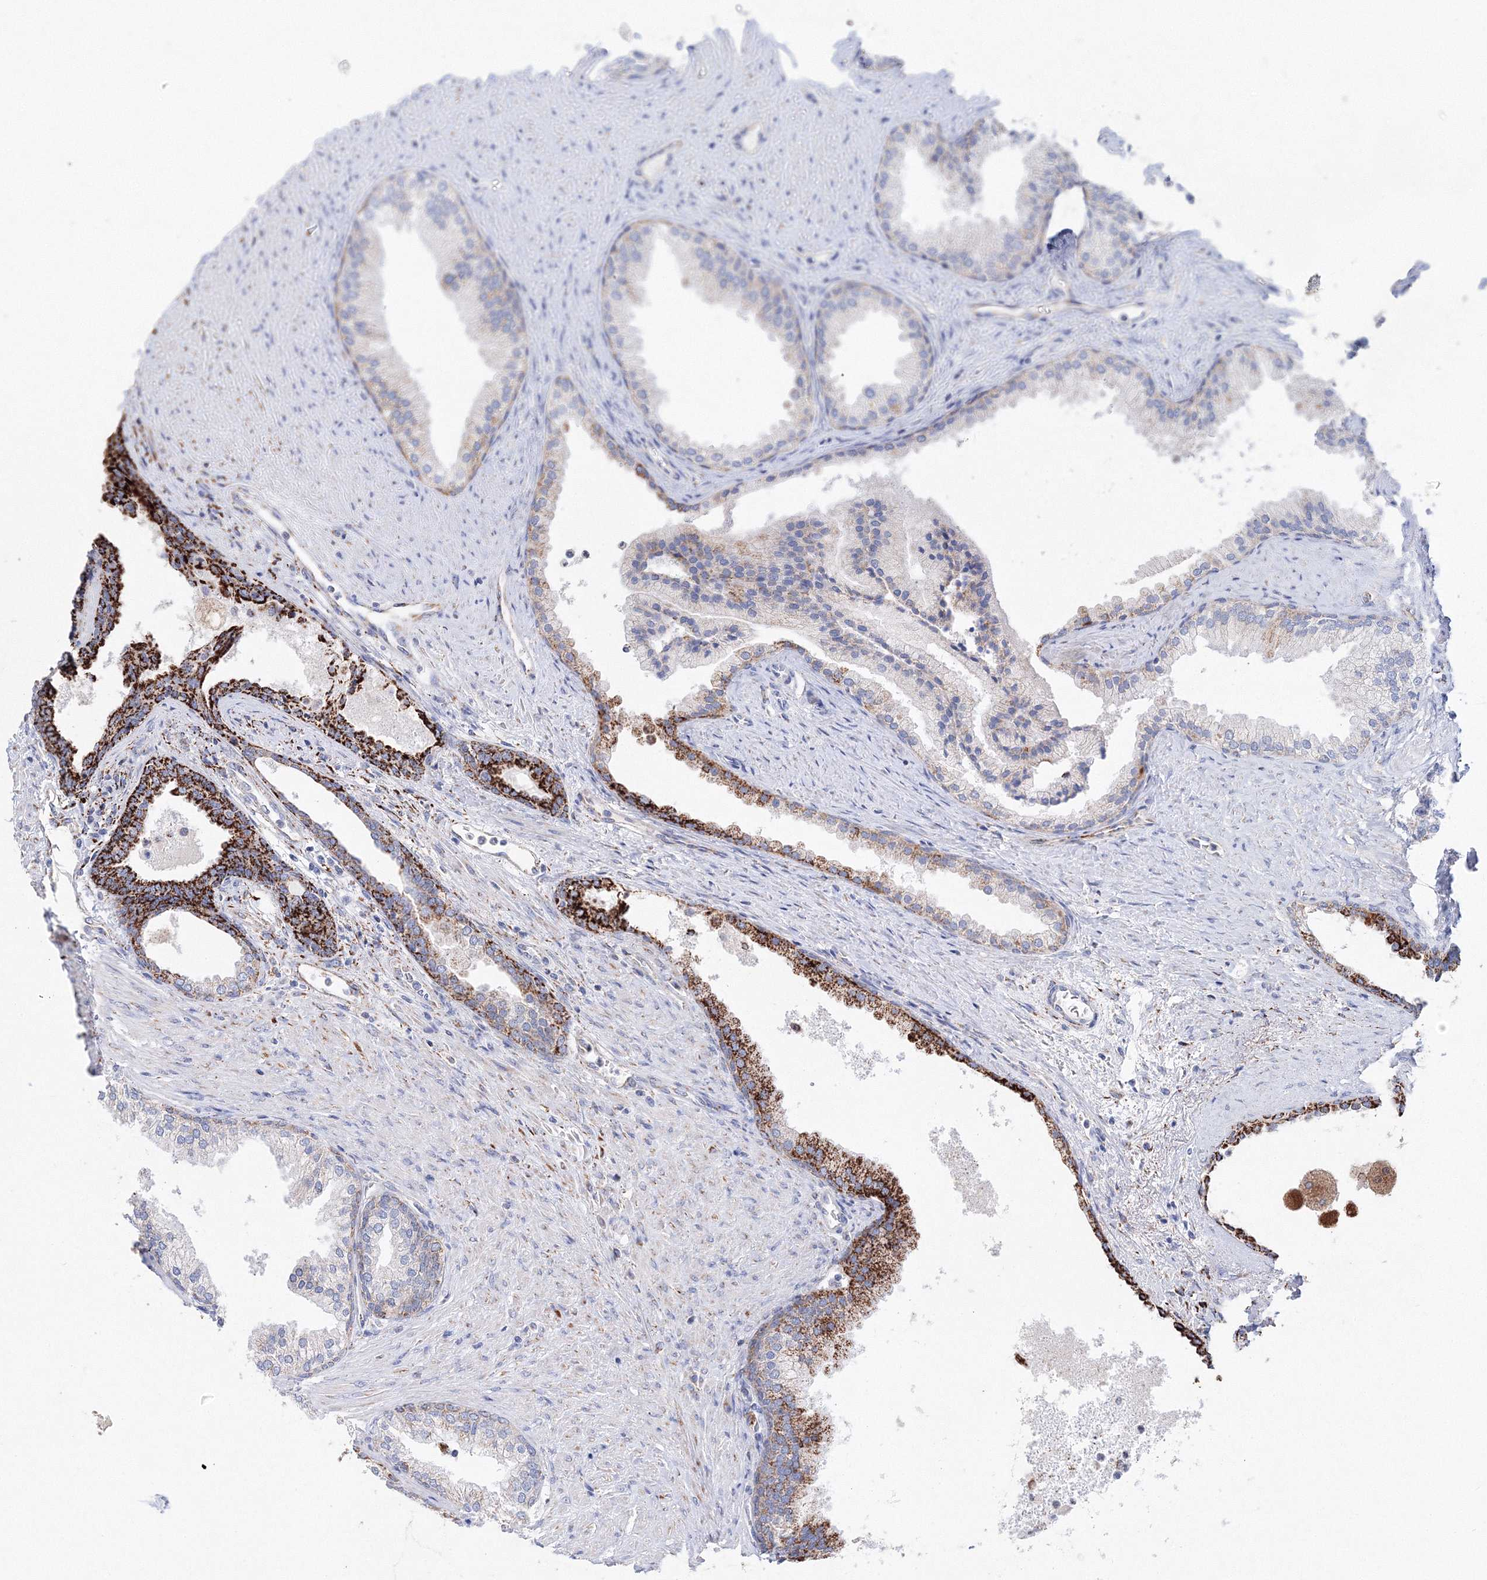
{"staining": {"intensity": "strong", "quantity": "<25%", "location": "cytoplasmic/membranous"}, "tissue": "prostate", "cell_type": "Glandular cells", "image_type": "normal", "snomed": [{"axis": "morphology", "description": "Normal tissue, NOS"}, {"axis": "topography", "description": "Prostate"}], "caption": "Immunohistochemical staining of benign human prostate displays <25% levels of strong cytoplasmic/membranous protein positivity in approximately <25% of glandular cells. The protein of interest is shown in brown color, while the nuclei are stained blue.", "gene": "MERTK", "patient": {"sex": "male", "age": 76}}